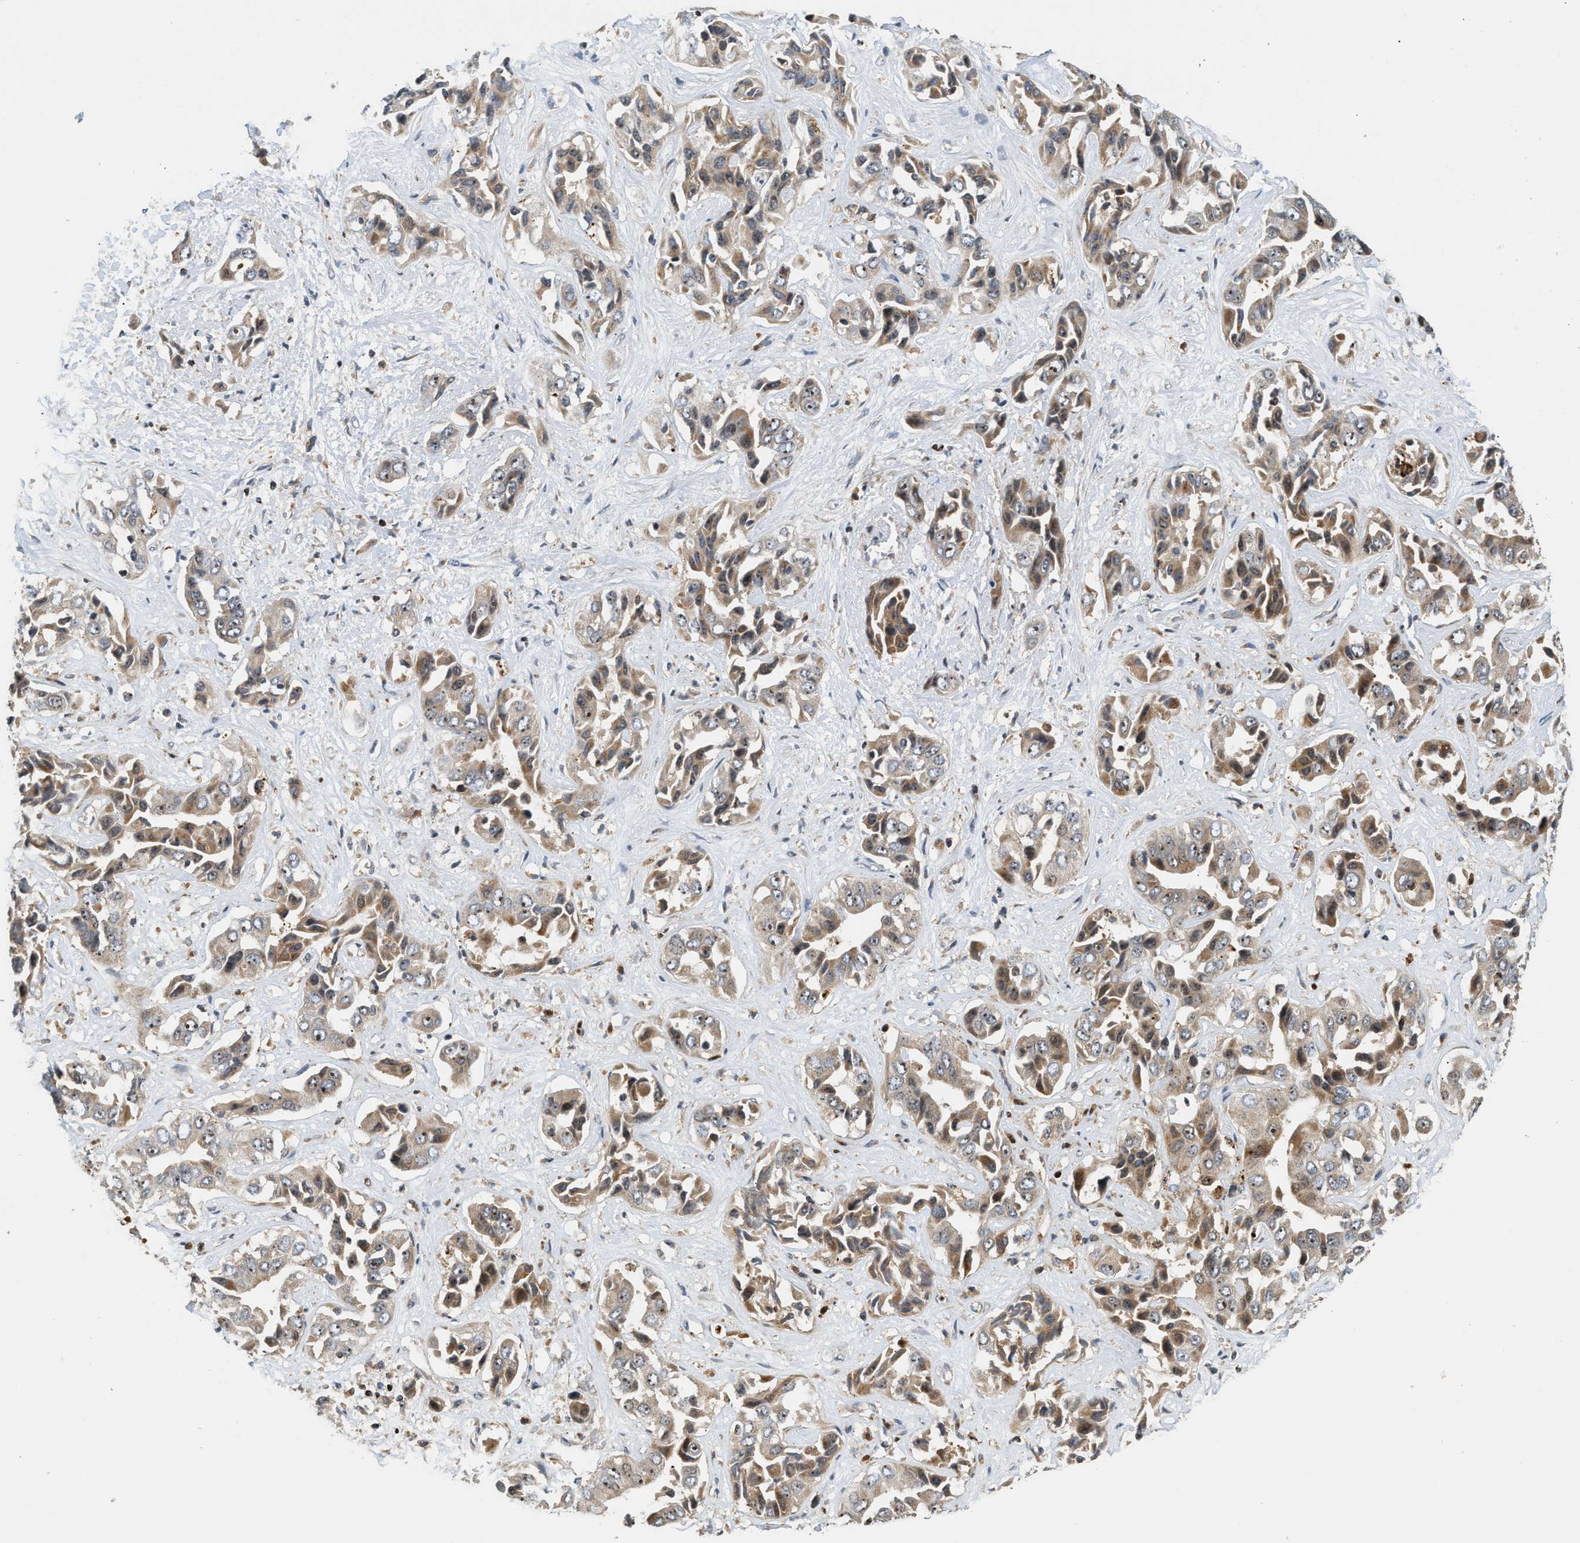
{"staining": {"intensity": "moderate", "quantity": ">75%", "location": "cytoplasmic/membranous"}, "tissue": "liver cancer", "cell_type": "Tumor cells", "image_type": "cancer", "snomed": [{"axis": "morphology", "description": "Cholangiocarcinoma"}, {"axis": "topography", "description": "Liver"}], "caption": "Moderate cytoplasmic/membranous protein positivity is seen in approximately >75% of tumor cells in cholangiocarcinoma (liver).", "gene": "SNX5", "patient": {"sex": "female", "age": 52}}